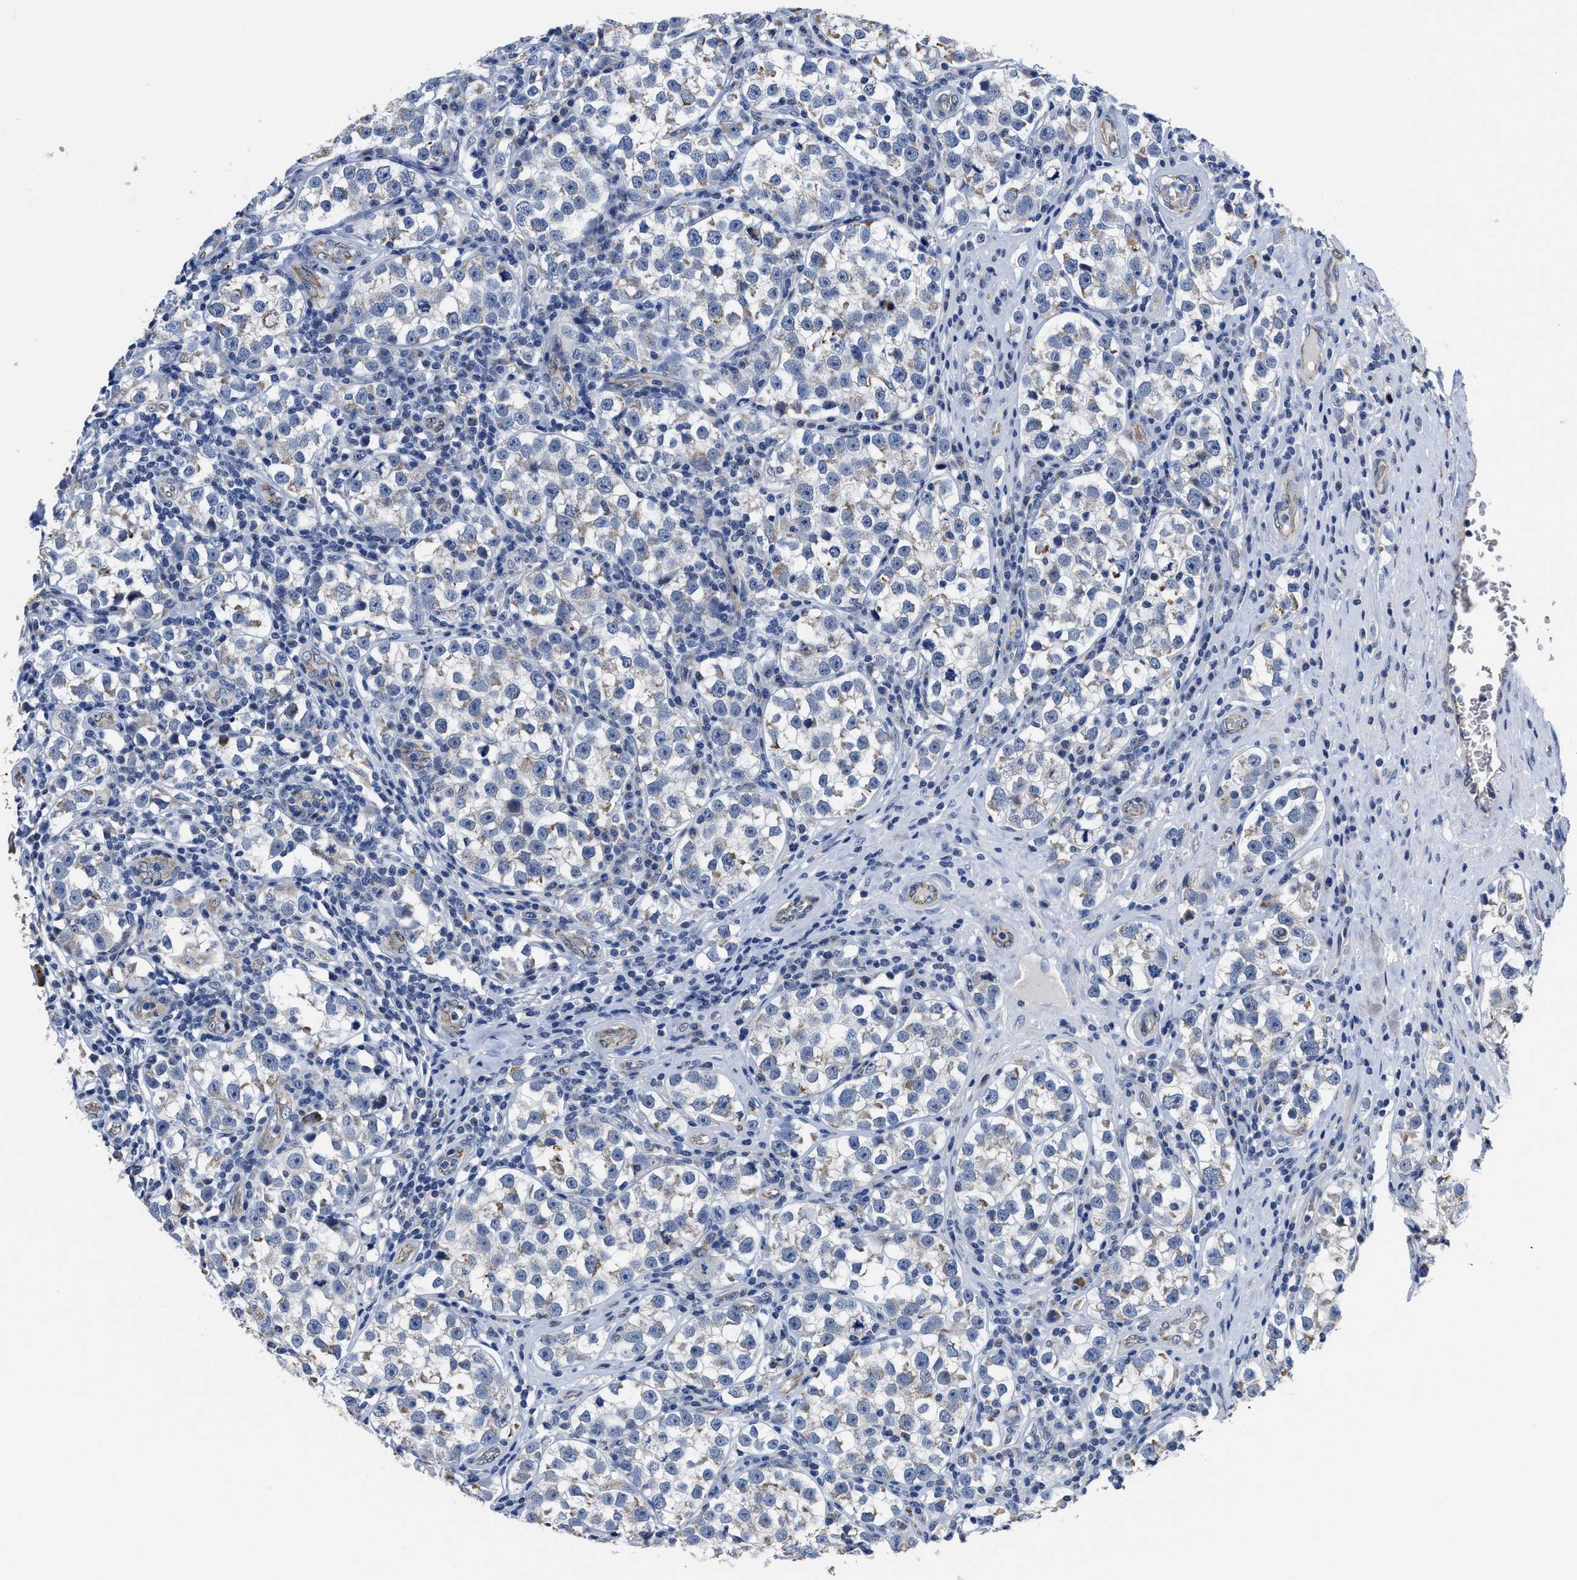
{"staining": {"intensity": "negative", "quantity": "none", "location": "none"}, "tissue": "testis cancer", "cell_type": "Tumor cells", "image_type": "cancer", "snomed": [{"axis": "morphology", "description": "Normal tissue, NOS"}, {"axis": "morphology", "description": "Seminoma, NOS"}, {"axis": "topography", "description": "Testis"}], "caption": "High magnification brightfield microscopy of testis cancer stained with DAB (3,3'-diaminobenzidine) (brown) and counterstained with hematoxylin (blue): tumor cells show no significant staining.", "gene": "GHITM", "patient": {"sex": "male", "age": 43}}